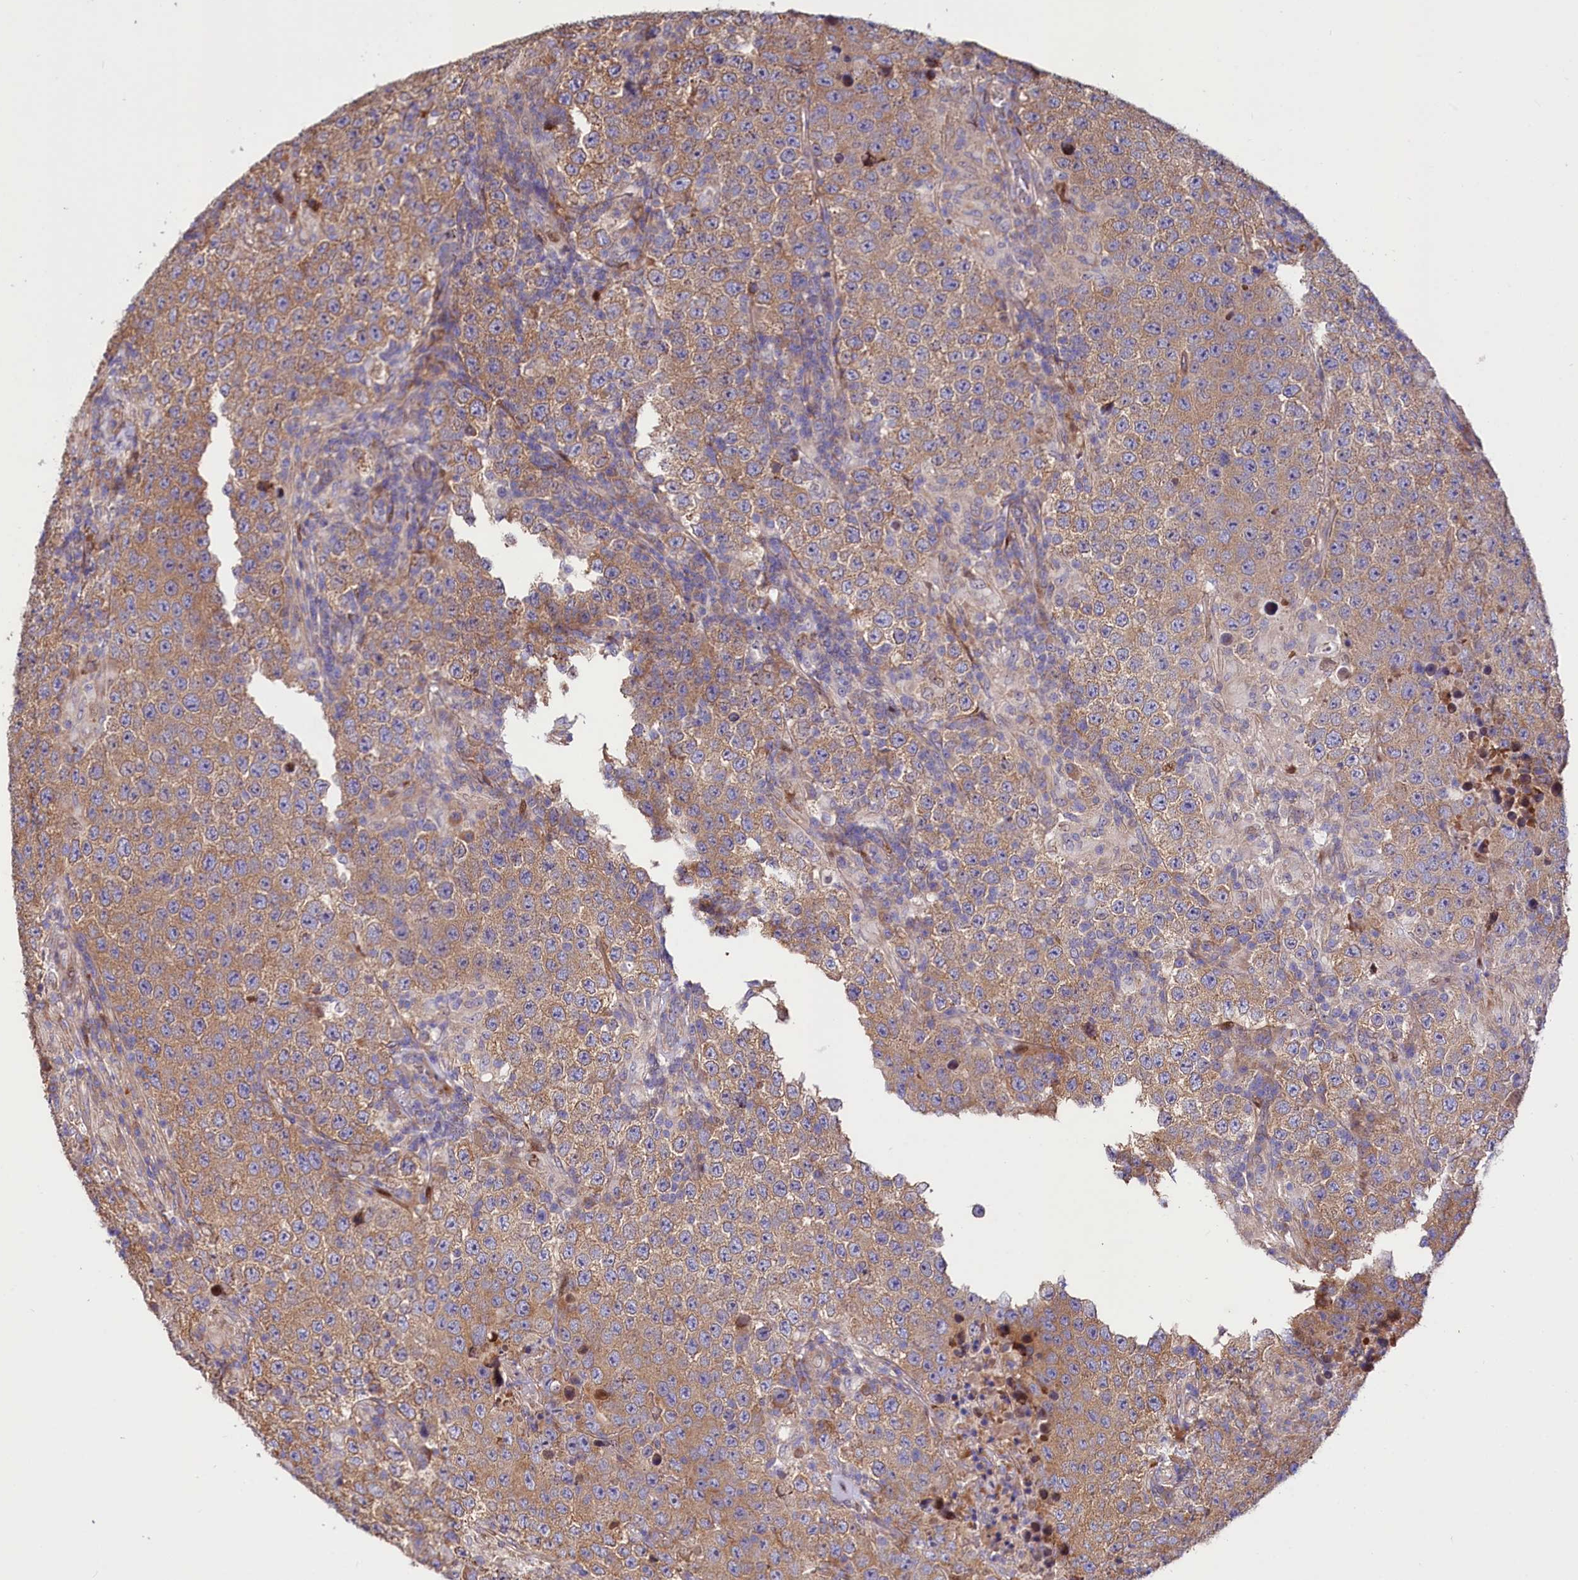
{"staining": {"intensity": "moderate", "quantity": ">75%", "location": "cytoplasmic/membranous"}, "tissue": "testis cancer", "cell_type": "Tumor cells", "image_type": "cancer", "snomed": [{"axis": "morphology", "description": "Normal tissue, NOS"}, {"axis": "morphology", "description": "Urothelial carcinoma, High grade"}, {"axis": "morphology", "description": "Seminoma, NOS"}, {"axis": "morphology", "description": "Carcinoma, Embryonal, NOS"}, {"axis": "topography", "description": "Urinary bladder"}, {"axis": "topography", "description": "Testis"}], "caption": "Immunohistochemistry (IHC) histopathology image of human testis cancer stained for a protein (brown), which exhibits medium levels of moderate cytoplasmic/membranous positivity in about >75% of tumor cells.", "gene": "PDZRN3", "patient": {"sex": "male", "age": 41}}